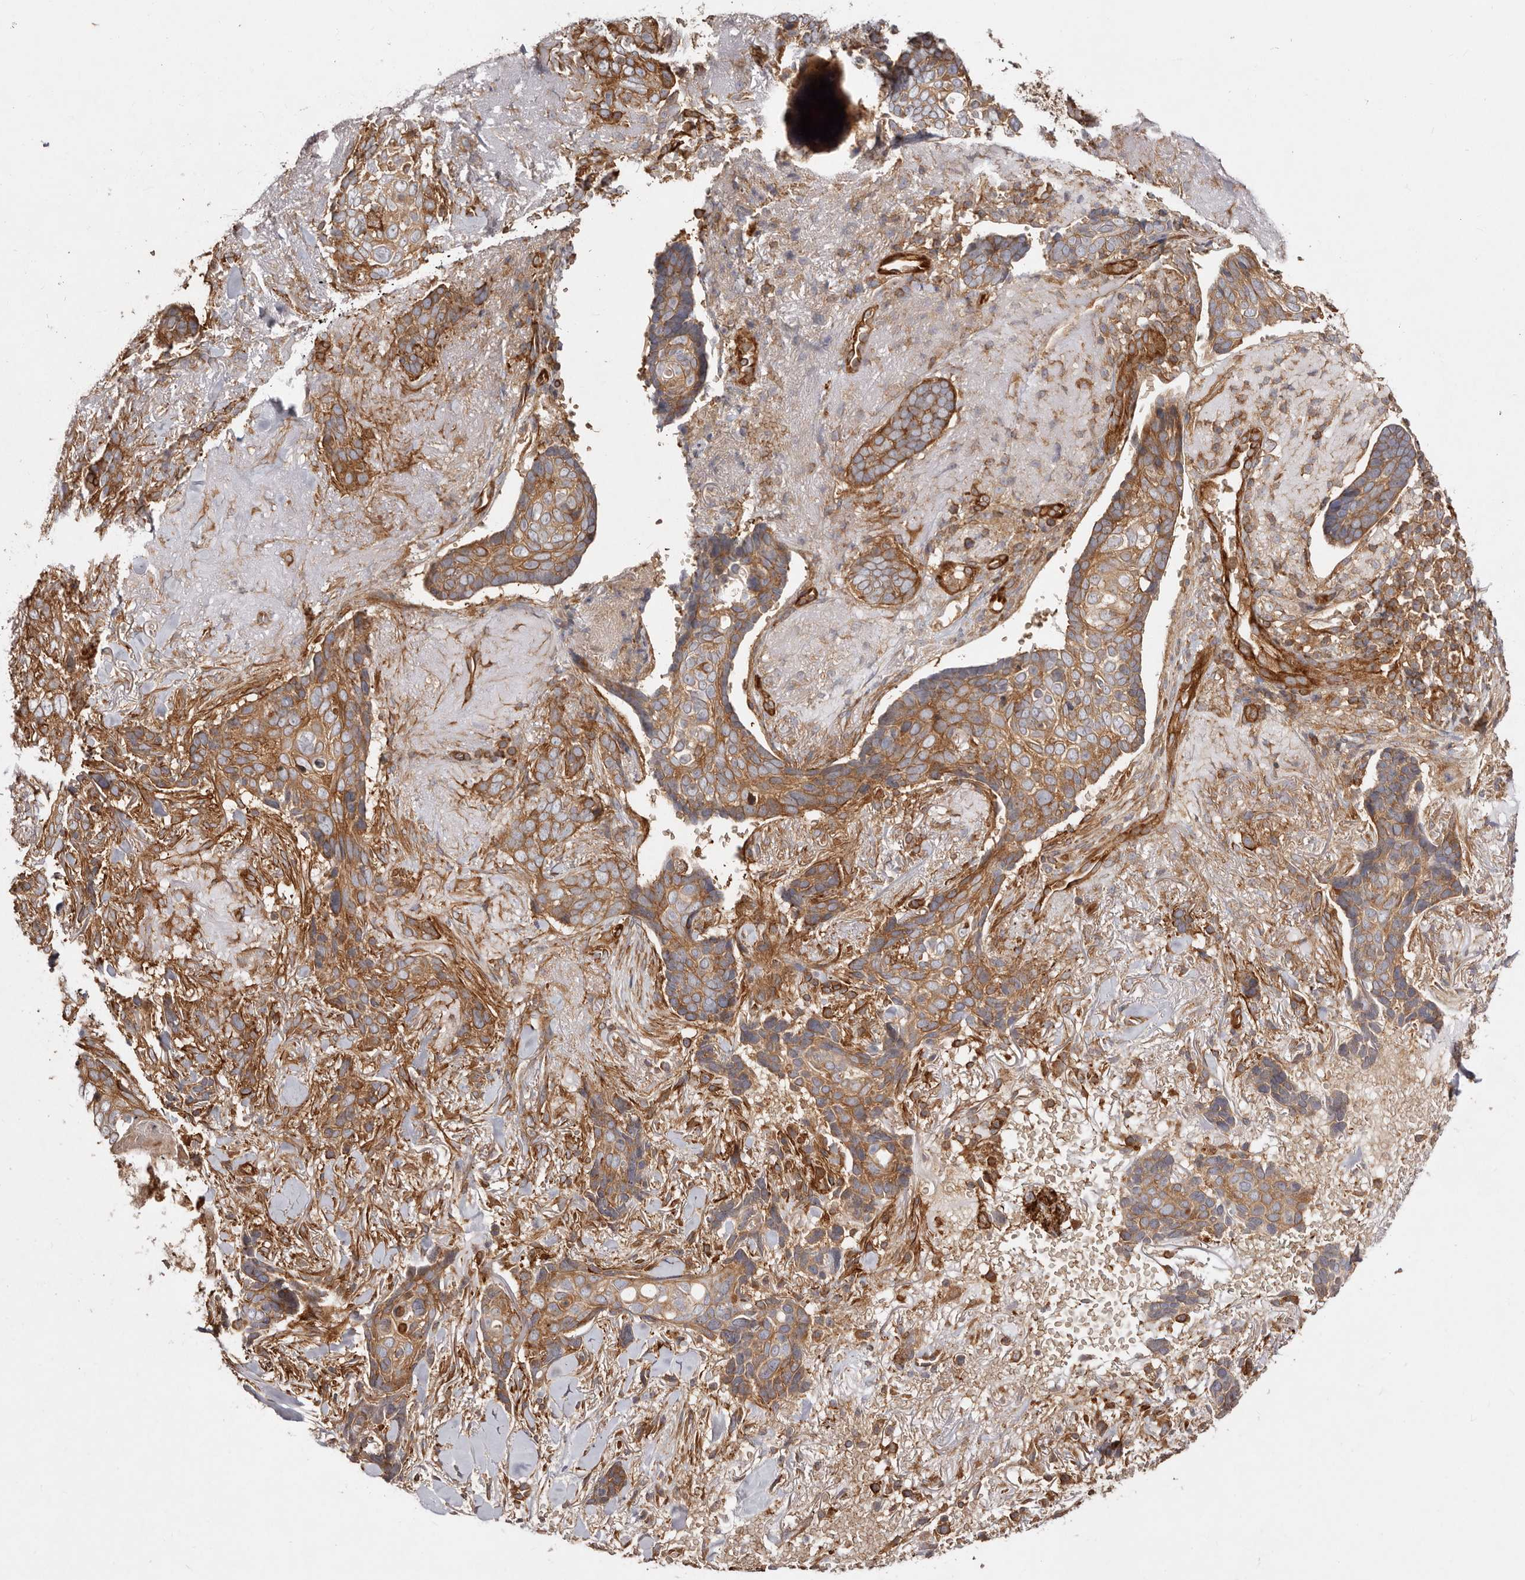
{"staining": {"intensity": "moderate", "quantity": ">75%", "location": "cytoplasmic/membranous"}, "tissue": "skin cancer", "cell_type": "Tumor cells", "image_type": "cancer", "snomed": [{"axis": "morphology", "description": "Basal cell carcinoma"}, {"axis": "topography", "description": "Skin"}], "caption": "Human skin basal cell carcinoma stained for a protein (brown) reveals moderate cytoplasmic/membranous positive staining in about >75% of tumor cells.", "gene": "RPS6", "patient": {"sex": "female", "age": 82}}